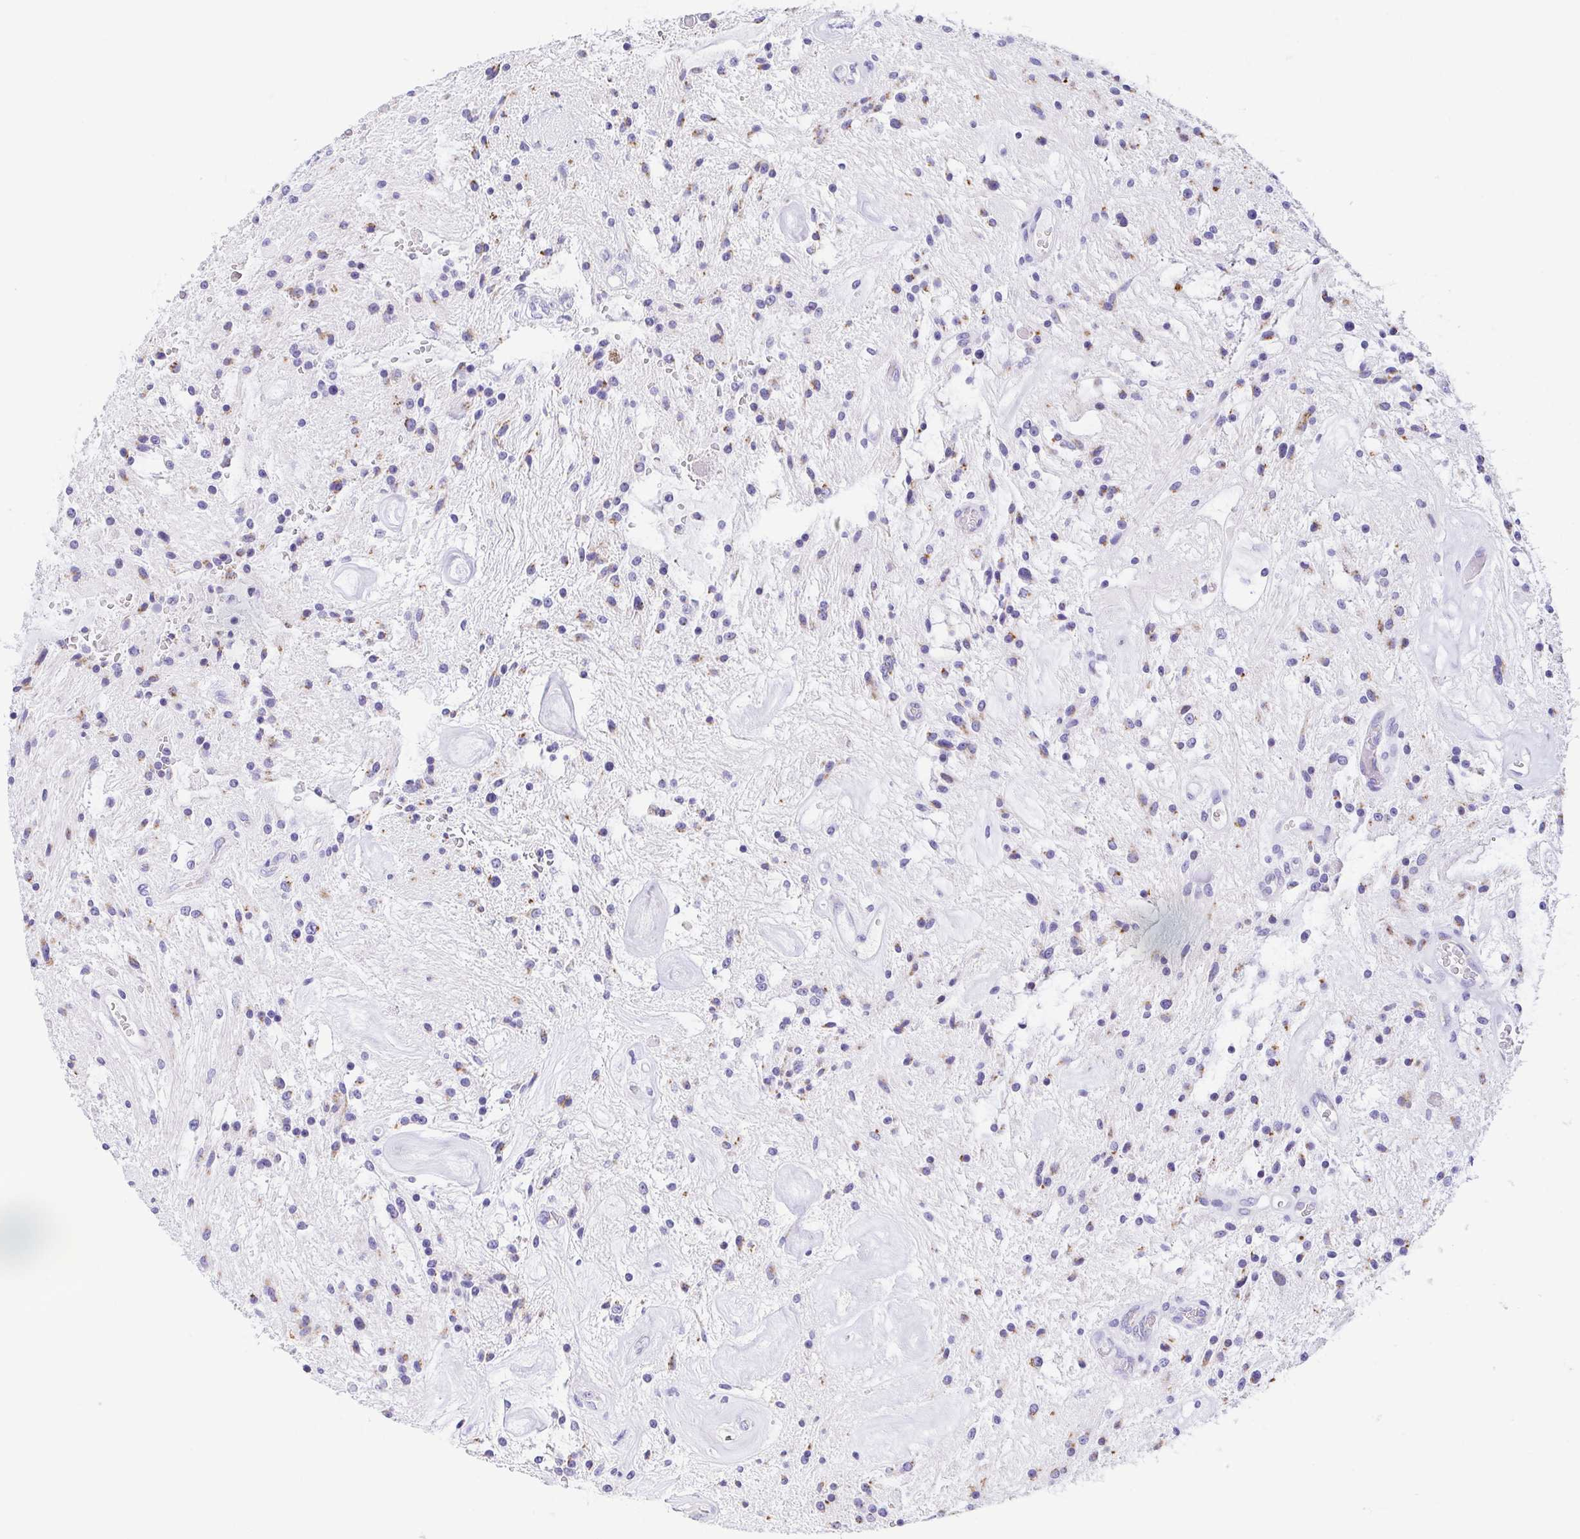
{"staining": {"intensity": "negative", "quantity": "none", "location": "none"}, "tissue": "glioma", "cell_type": "Tumor cells", "image_type": "cancer", "snomed": [{"axis": "morphology", "description": "Glioma, malignant, Low grade"}, {"axis": "topography", "description": "Cerebellum"}], "caption": "High power microscopy image of an immunohistochemistry micrograph of malignant low-grade glioma, revealing no significant staining in tumor cells.", "gene": "SULT1B1", "patient": {"sex": "female", "age": 14}}